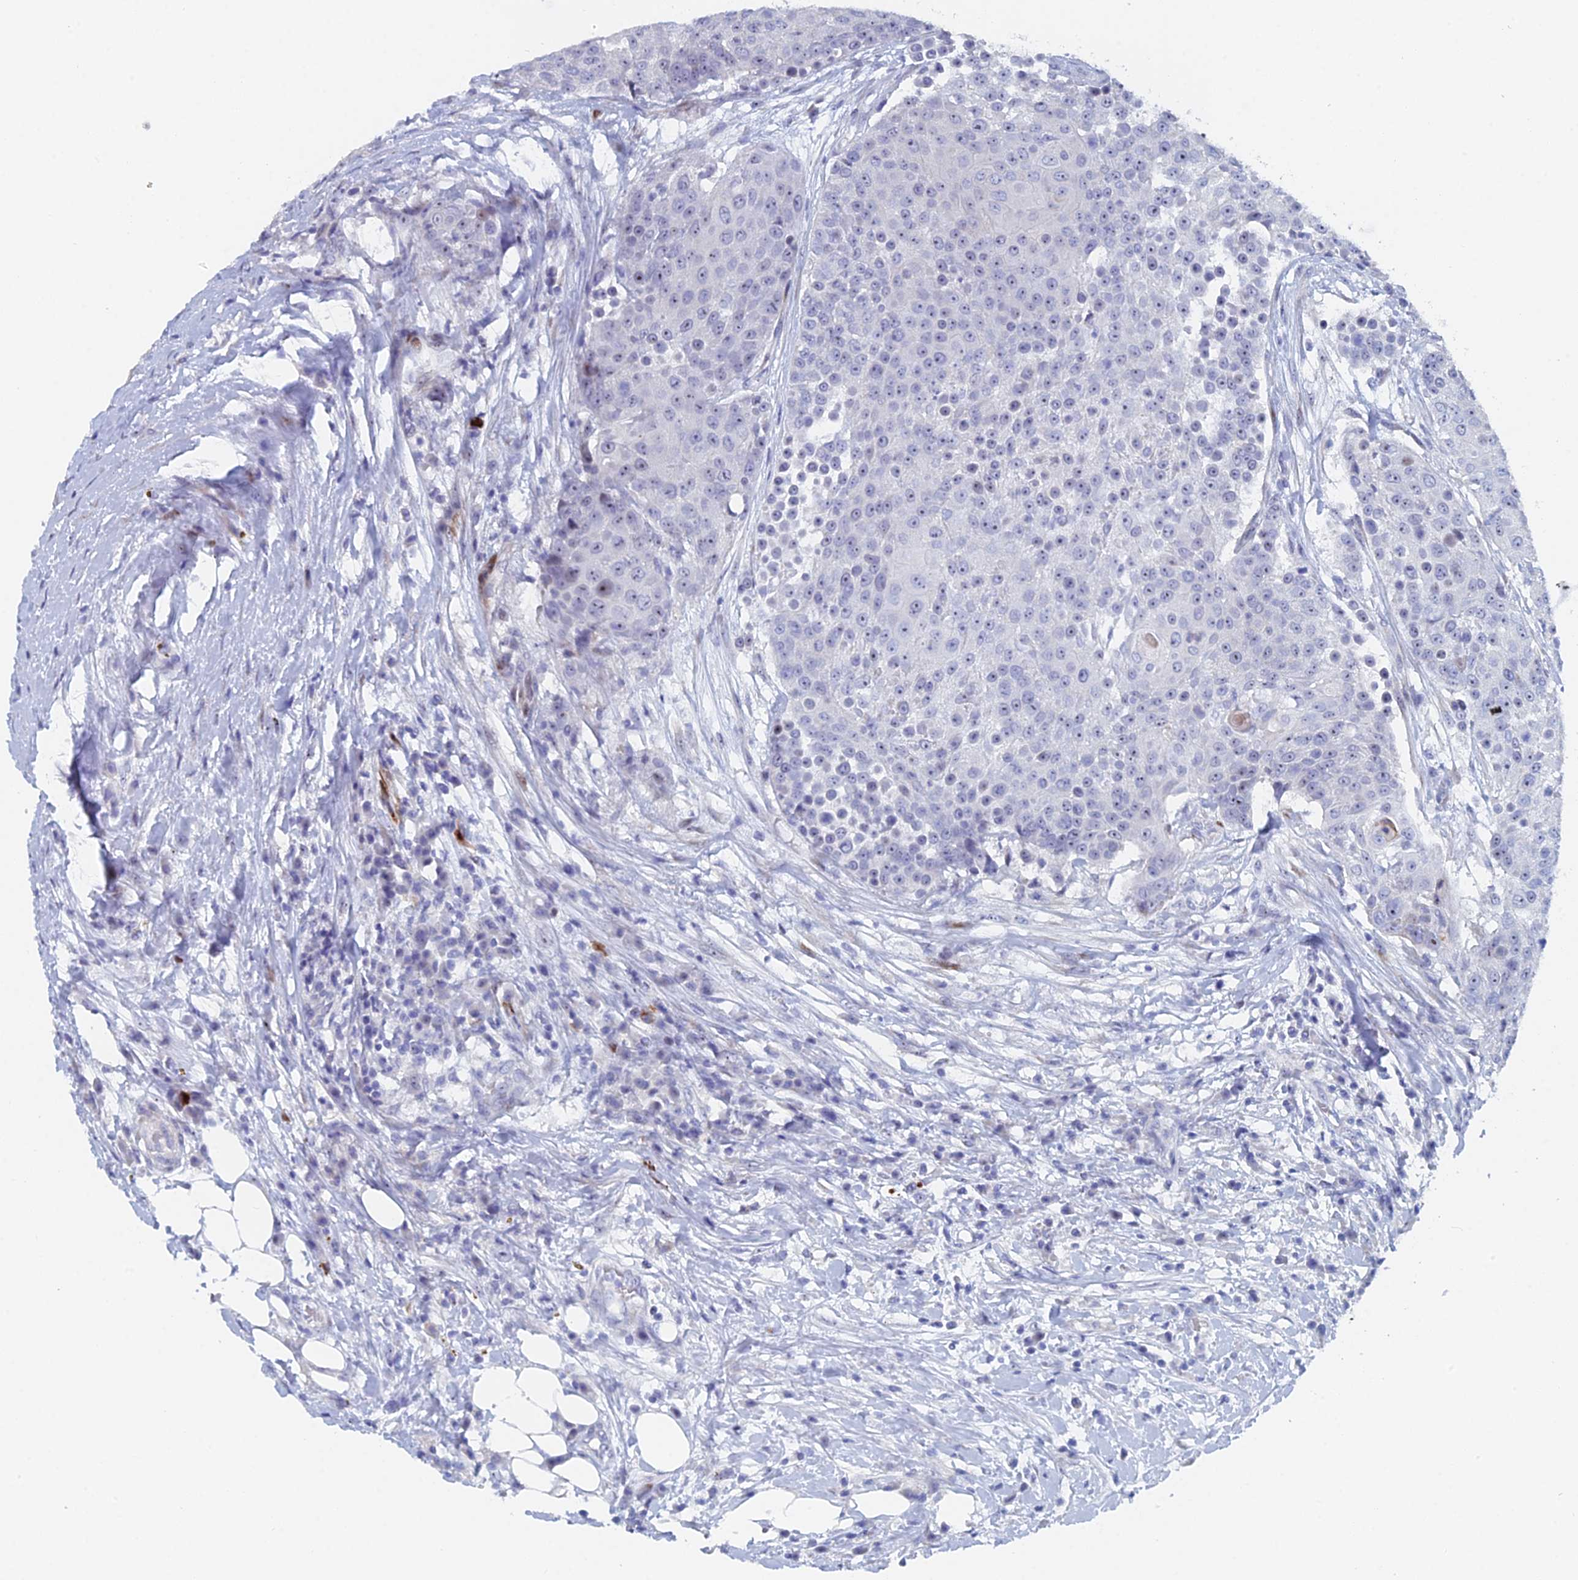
{"staining": {"intensity": "negative", "quantity": "none", "location": "none"}, "tissue": "urothelial cancer", "cell_type": "Tumor cells", "image_type": "cancer", "snomed": [{"axis": "morphology", "description": "Urothelial carcinoma, High grade"}, {"axis": "topography", "description": "Urinary bladder"}], "caption": "Image shows no protein positivity in tumor cells of urothelial carcinoma (high-grade) tissue. Nuclei are stained in blue.", "gene": "DRGX", "patient": {"sex": "female", "age": 63}}